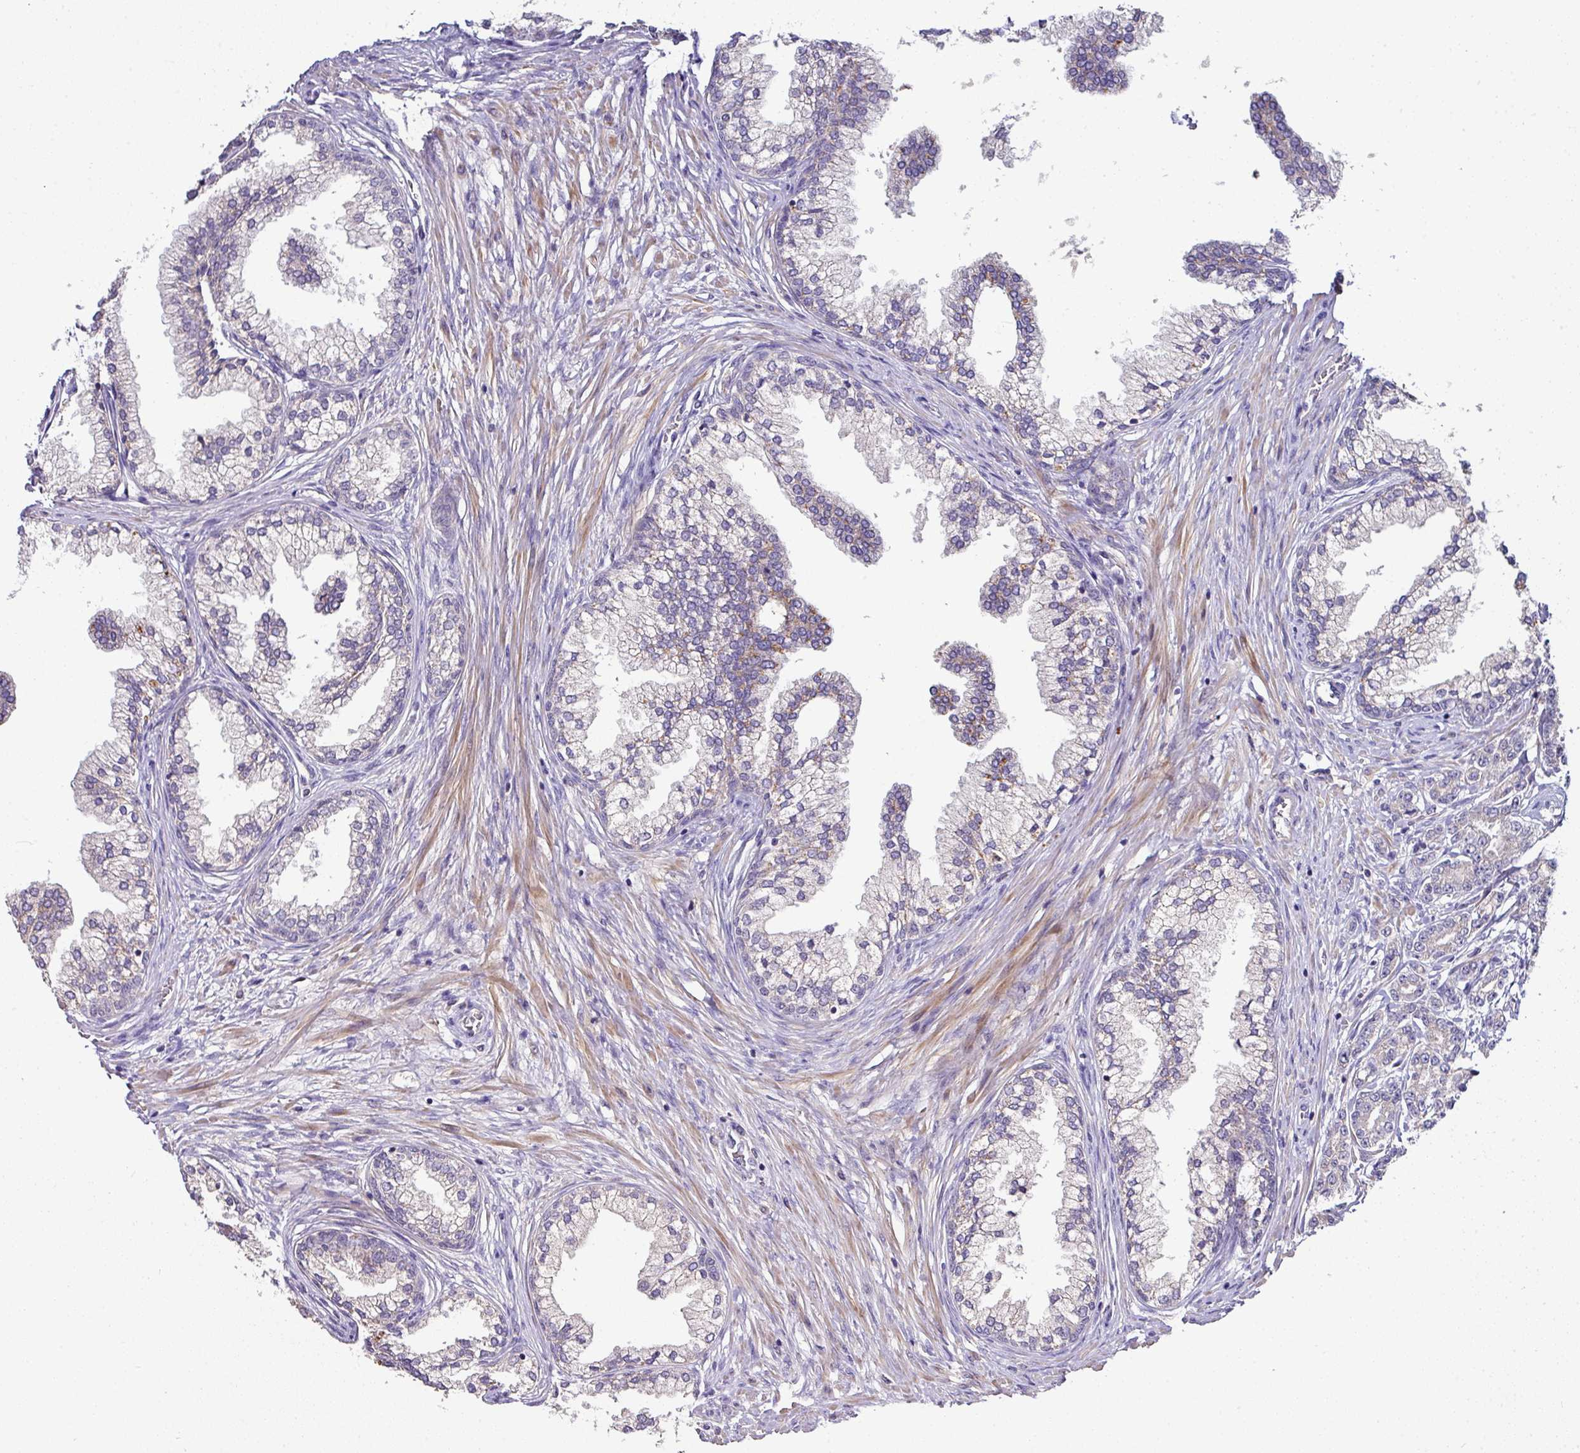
{"staining": {"intensity": "negative", "quantity": "none", "location": "none"}, "tissue": "prostate cancer", "cell_type": "Tumor cells", "image_type": "cancer", "snomed": [{"axis": "morphology", "description": "Adenocarcinoma, High grade"}, {"axis": "topography", "description": "Prostate"}], "caption": "Prostate cancer (adenocarcinoma (high-grade)) stained for a protein using immunohistochemistry reveals no positivity tumor cells.", "gene": "AEBP2", "patient": {"sex": "male", "age": 69}}